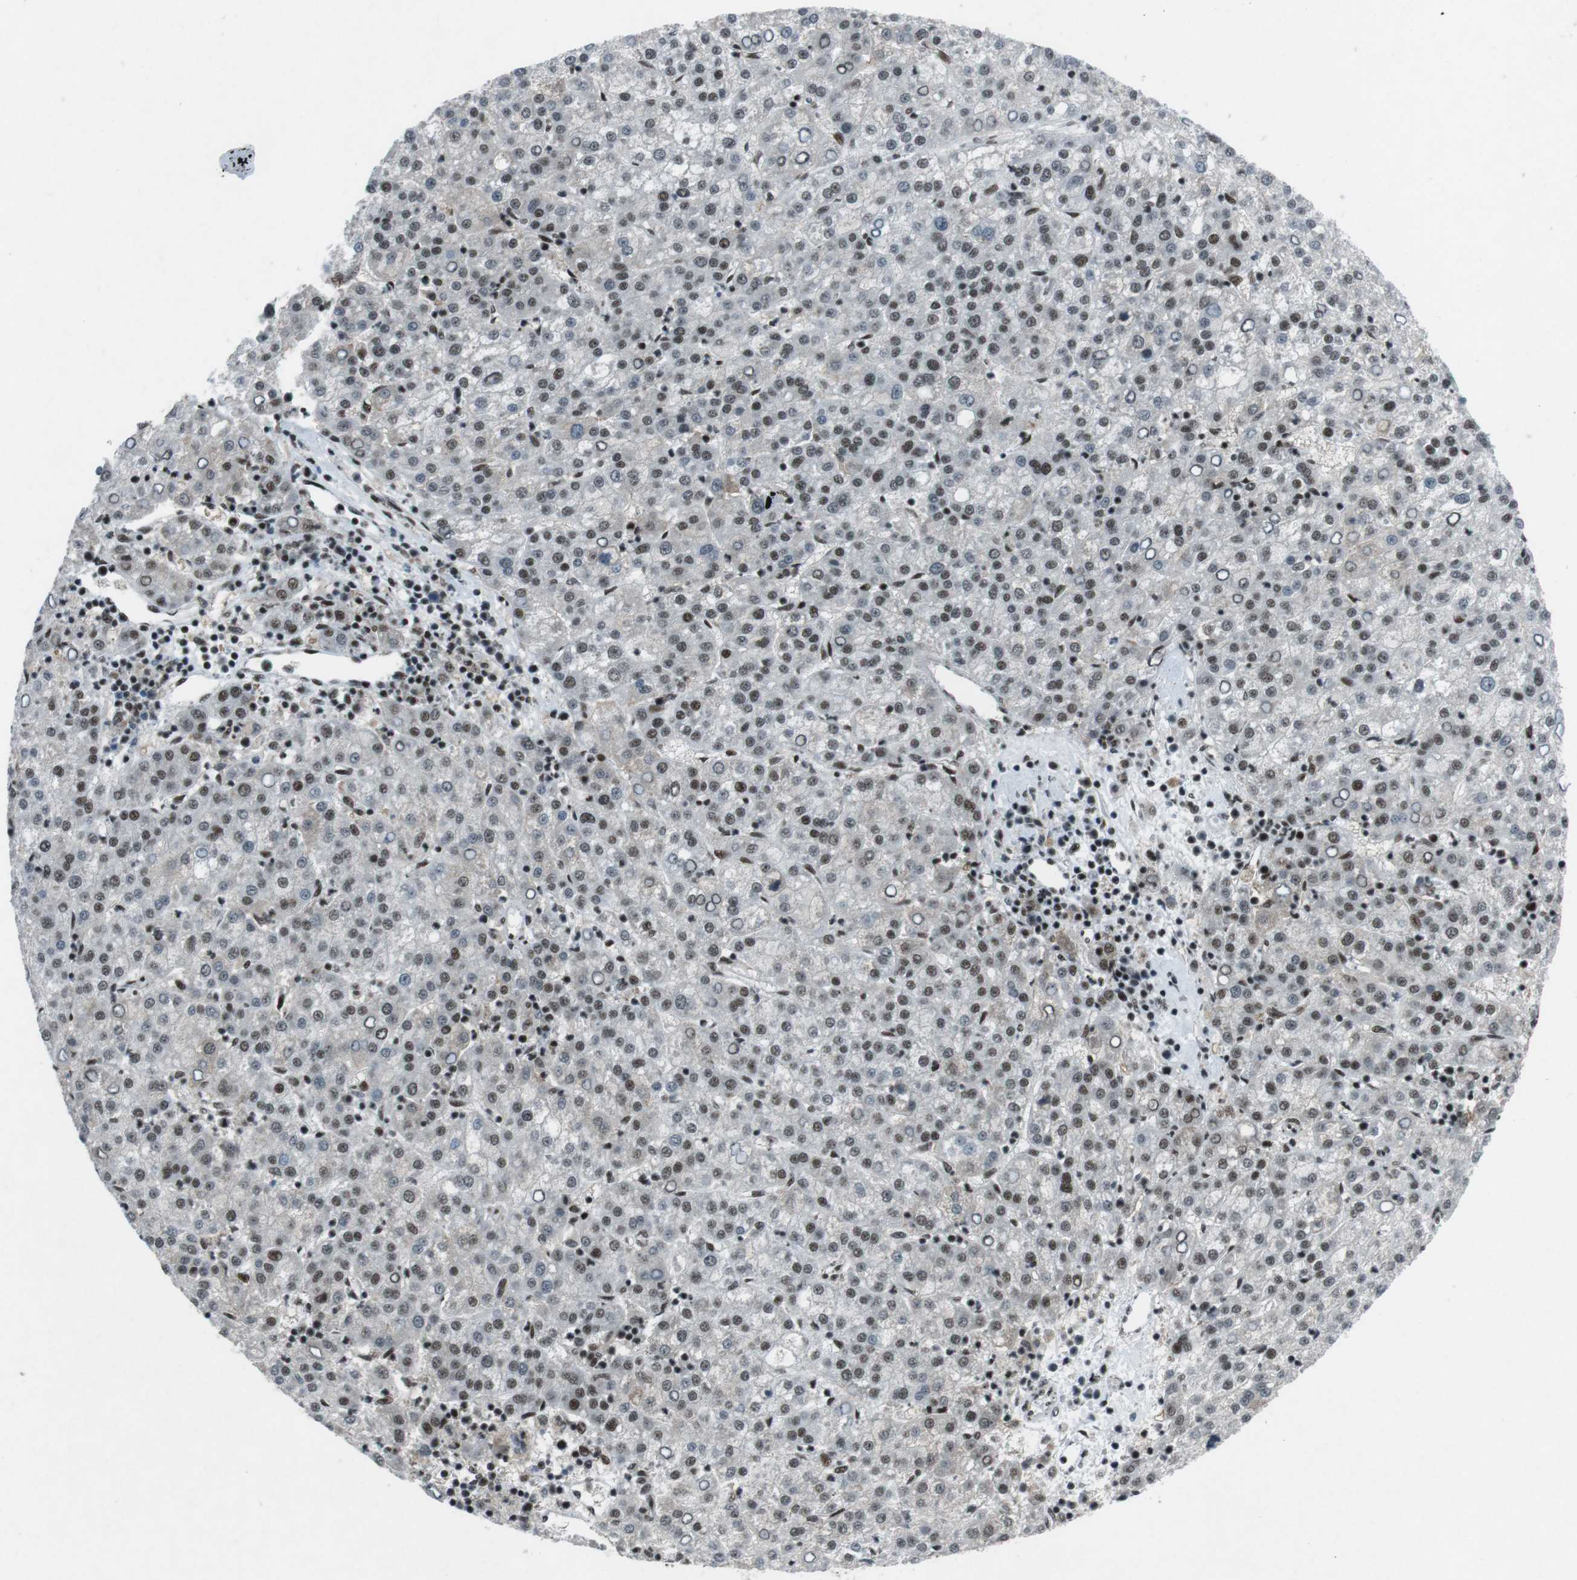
{"staining": {"intensity": "moderate", "quantity": "25%-75%", "location": "nuclear"}, "tissue": "liver cancer", "cell_type": "Tumor cells", "image_type": "cancer", "snomed": [{"axis": "morphology", "description": "Carcinoma, Hepatocellular, NOS"}, {"axis": "topography", "description": "Liver"}], "caption": "Immunohistochemical staining of human hepatocellular carcinoma (liver) exhibits medium levels of moderate nuclear protein positivity in about 25%-75% of tumor cells.", "gene": "TAF1", "patient": {"sex": "female", "age": 58}}